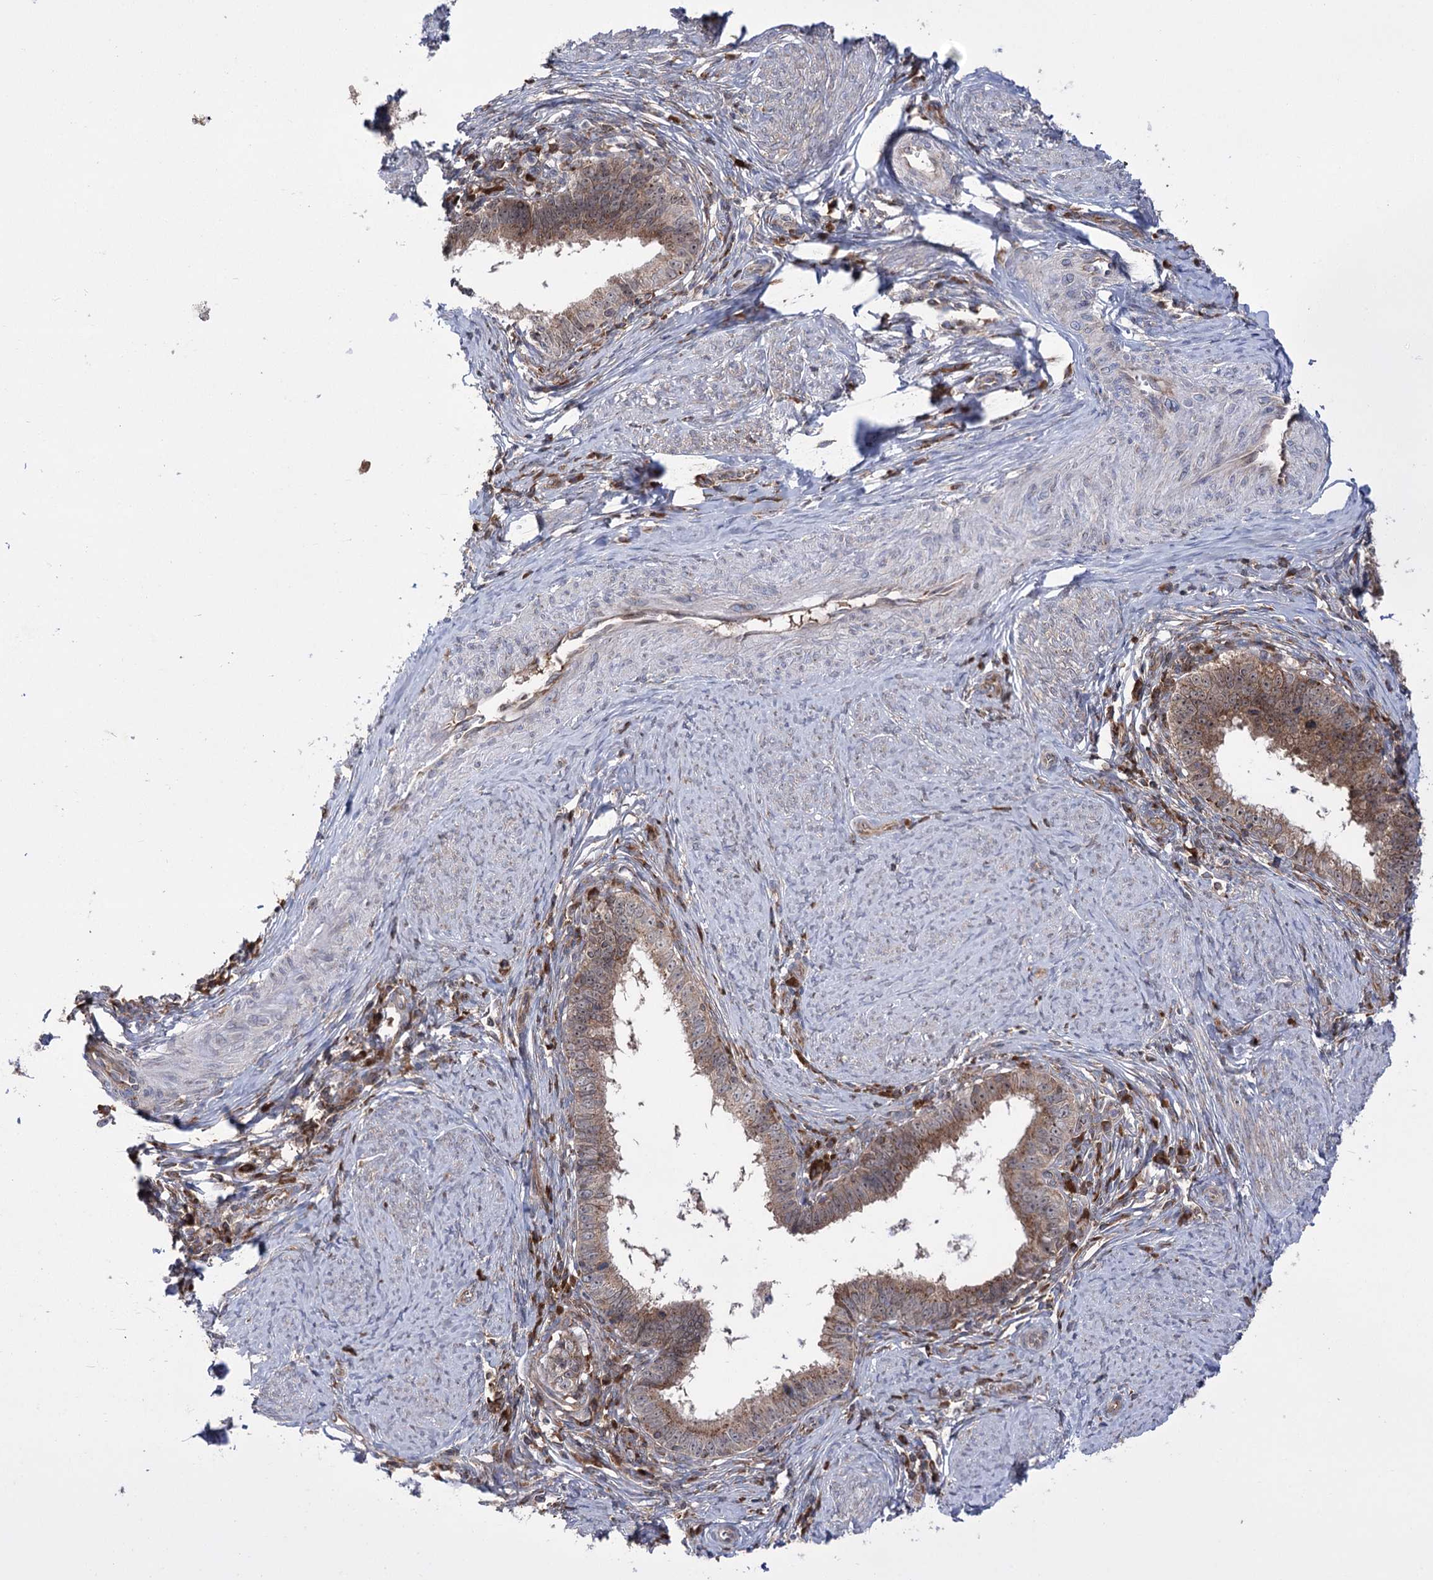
{"staining": {"intensity": "moderate", "quantity": ">75%", "location": "cytoplasmic/membranous,nuclear"}, "tissue": "cervical cancer", "cell_type": "Tumor cells", "image_type": "cancer", "snomed": [{"axis": "morphology", "description": "Adenocarcinoma, NOS"}, {"axis": "topography", "description": "Cervix"}], "caption": "Immunohistochemical staining of human cervical cancer reveals moderate cytoplasmic/membranous and nuclear protein expression in about >75% of tumor cells.", "gene": "ZNF622", "patient": {"sex": "female", "age": 36}}